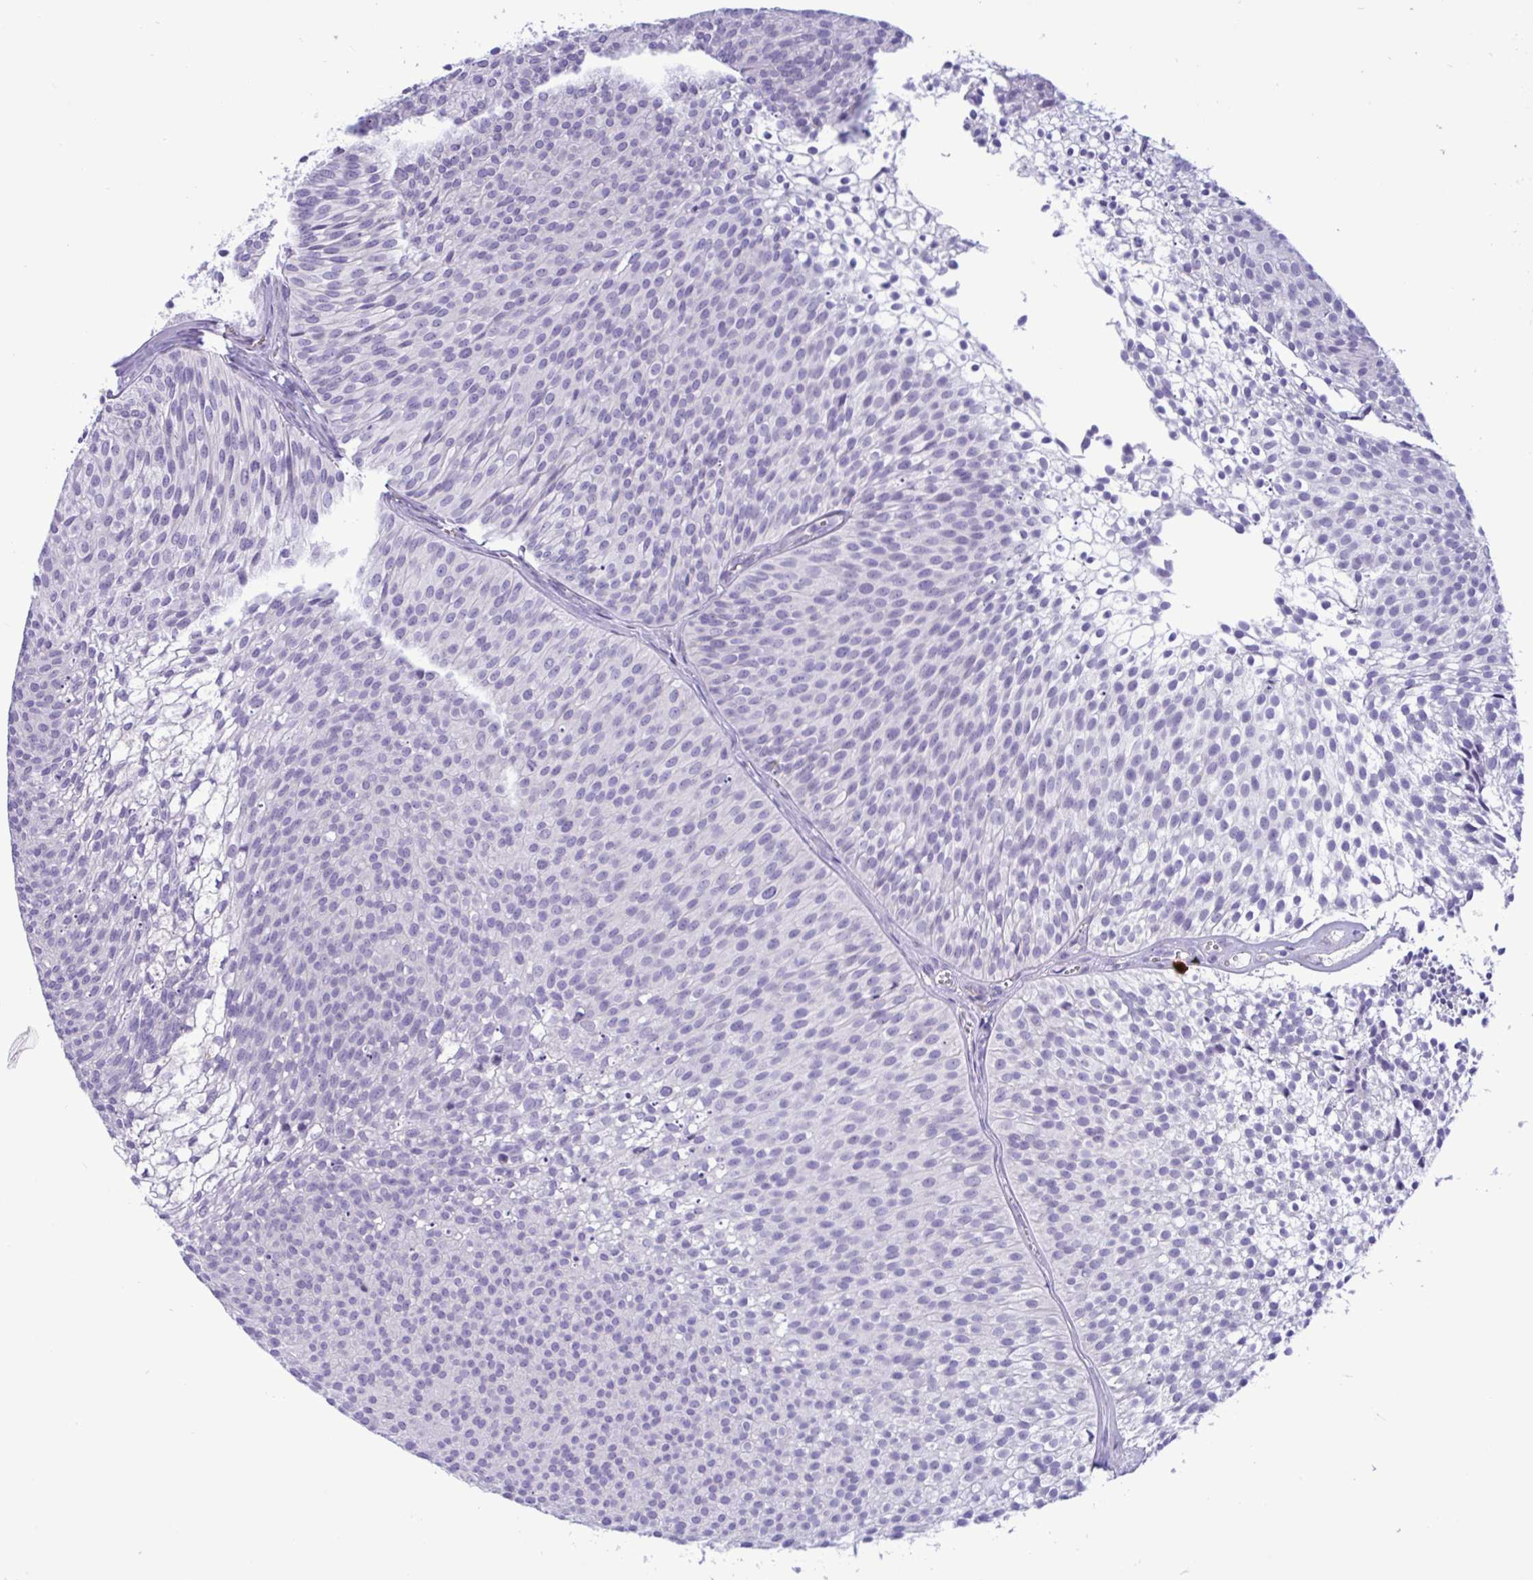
{"staining": {"intensity": "negative", "quantity": "none", "location": "none"}, "tissue": "urothelial cancer", "cell_type": "Tumor cells", "image_type": "cancer", "snomed": [{"axis": "morphology", "description": "Urothelial carcinoma, Low grade"}, {"axis": "topography", "description": "Urinary bladder"}], "caption": "Urothelial cancer was stained to show a protein in brown. There is no significant expression in tumor cells.", "gene": "SREBF1", "patient": {"sex": "male", "age": 91}}